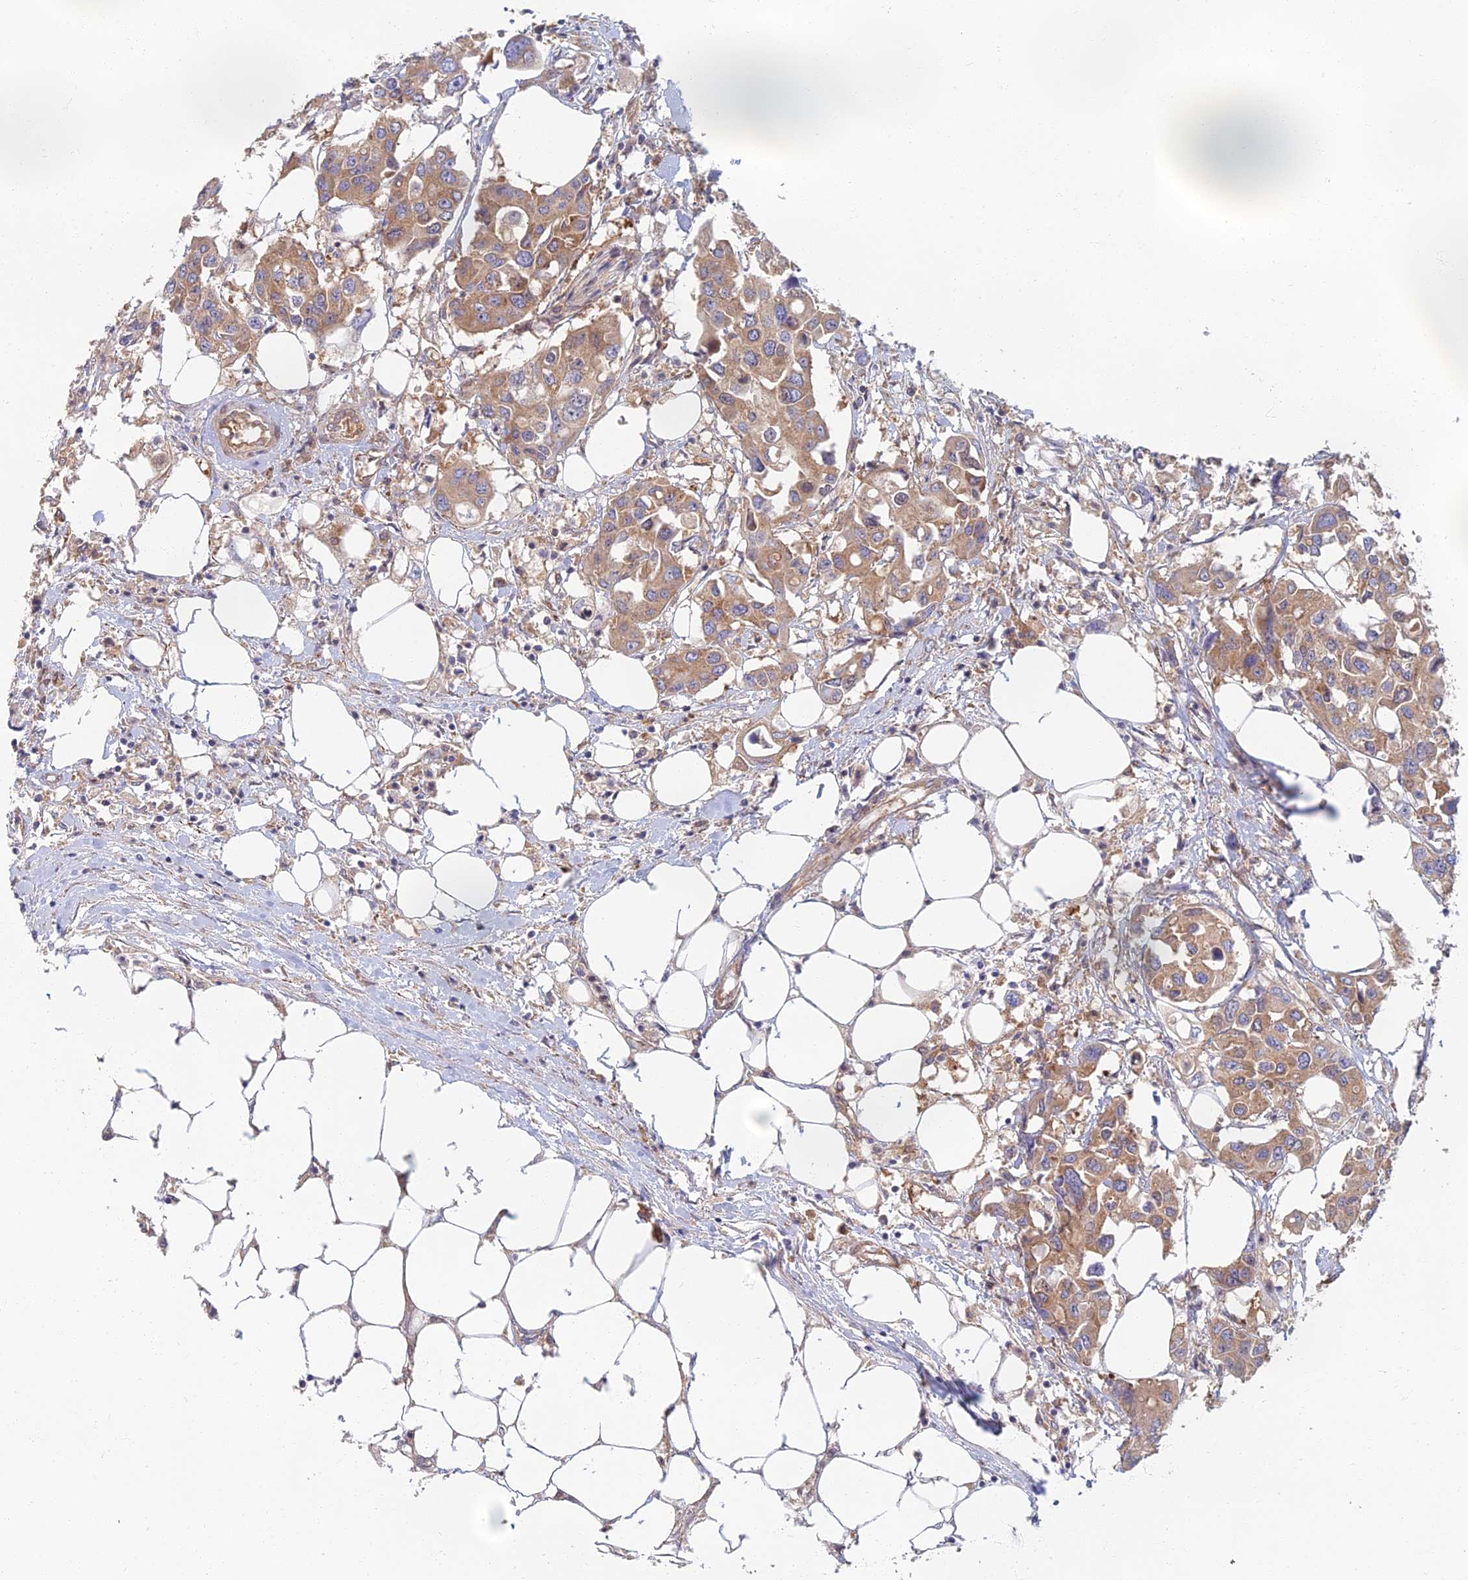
{"staining": {"intensity": "moderate", "quantity": ">75%", "location": "cytoplasmic/membranous"}, "tissue": "colorectal cancer", "cell_type": "Tumor cells", "image_type": "cancer", "snomed": [{"axis": "morphology", "description": "Adenocarcinoma, NOS"}, {"axis": "topography", "description": "Colon"}], "caption": "Immunohistochemical staining of adenocarcinoma (colorectal) displays medium levels of moderate cytoplasmic/membranous protein expression in about >75% of tumor cells. (DAB (3,3'-diaminobenzidine) = brown stain, brightfield microscopy at high magnification).", "gene": "RBSN", "patient": {"sex": "male", "age": 77}}